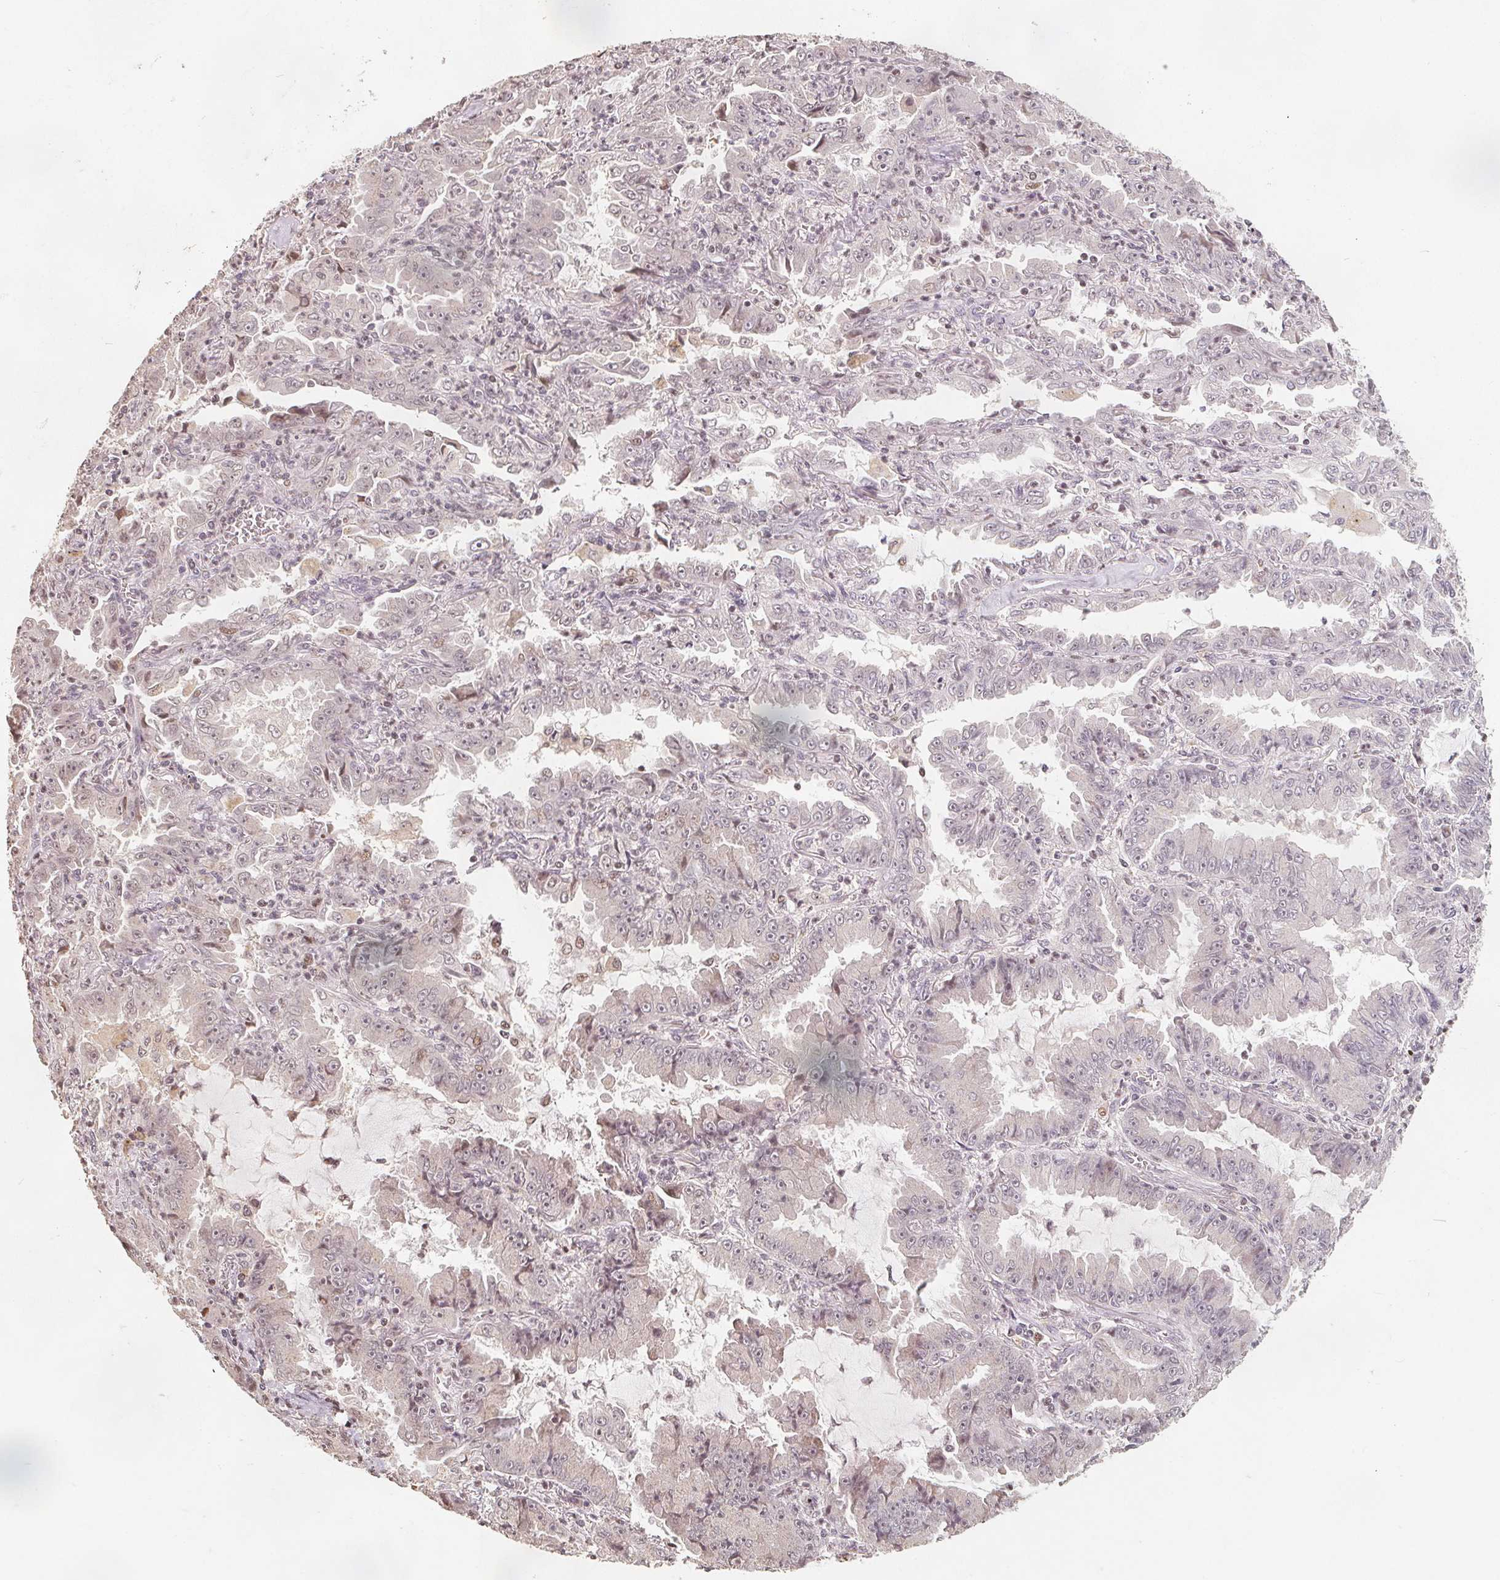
{"staining": {"intensity": "negative", "quantity": "none", "location": "none"}, "tissue": "lung cancer", "cell_type": "Tumor cells", "image_type": "cancer", "snomed": [{"axis": "morphology", "description": "Adenocarcinoma, NOS"}, {"axis": "topography", "description": "Lung"}], "caption": "This is a micrograph of immunohistochemistry staining of lung cancer (adenocarcinoma), which shows no positivity in tumor cells.", "gene": "CCDC138", "patient": {"sex": "female", "age": 52}}